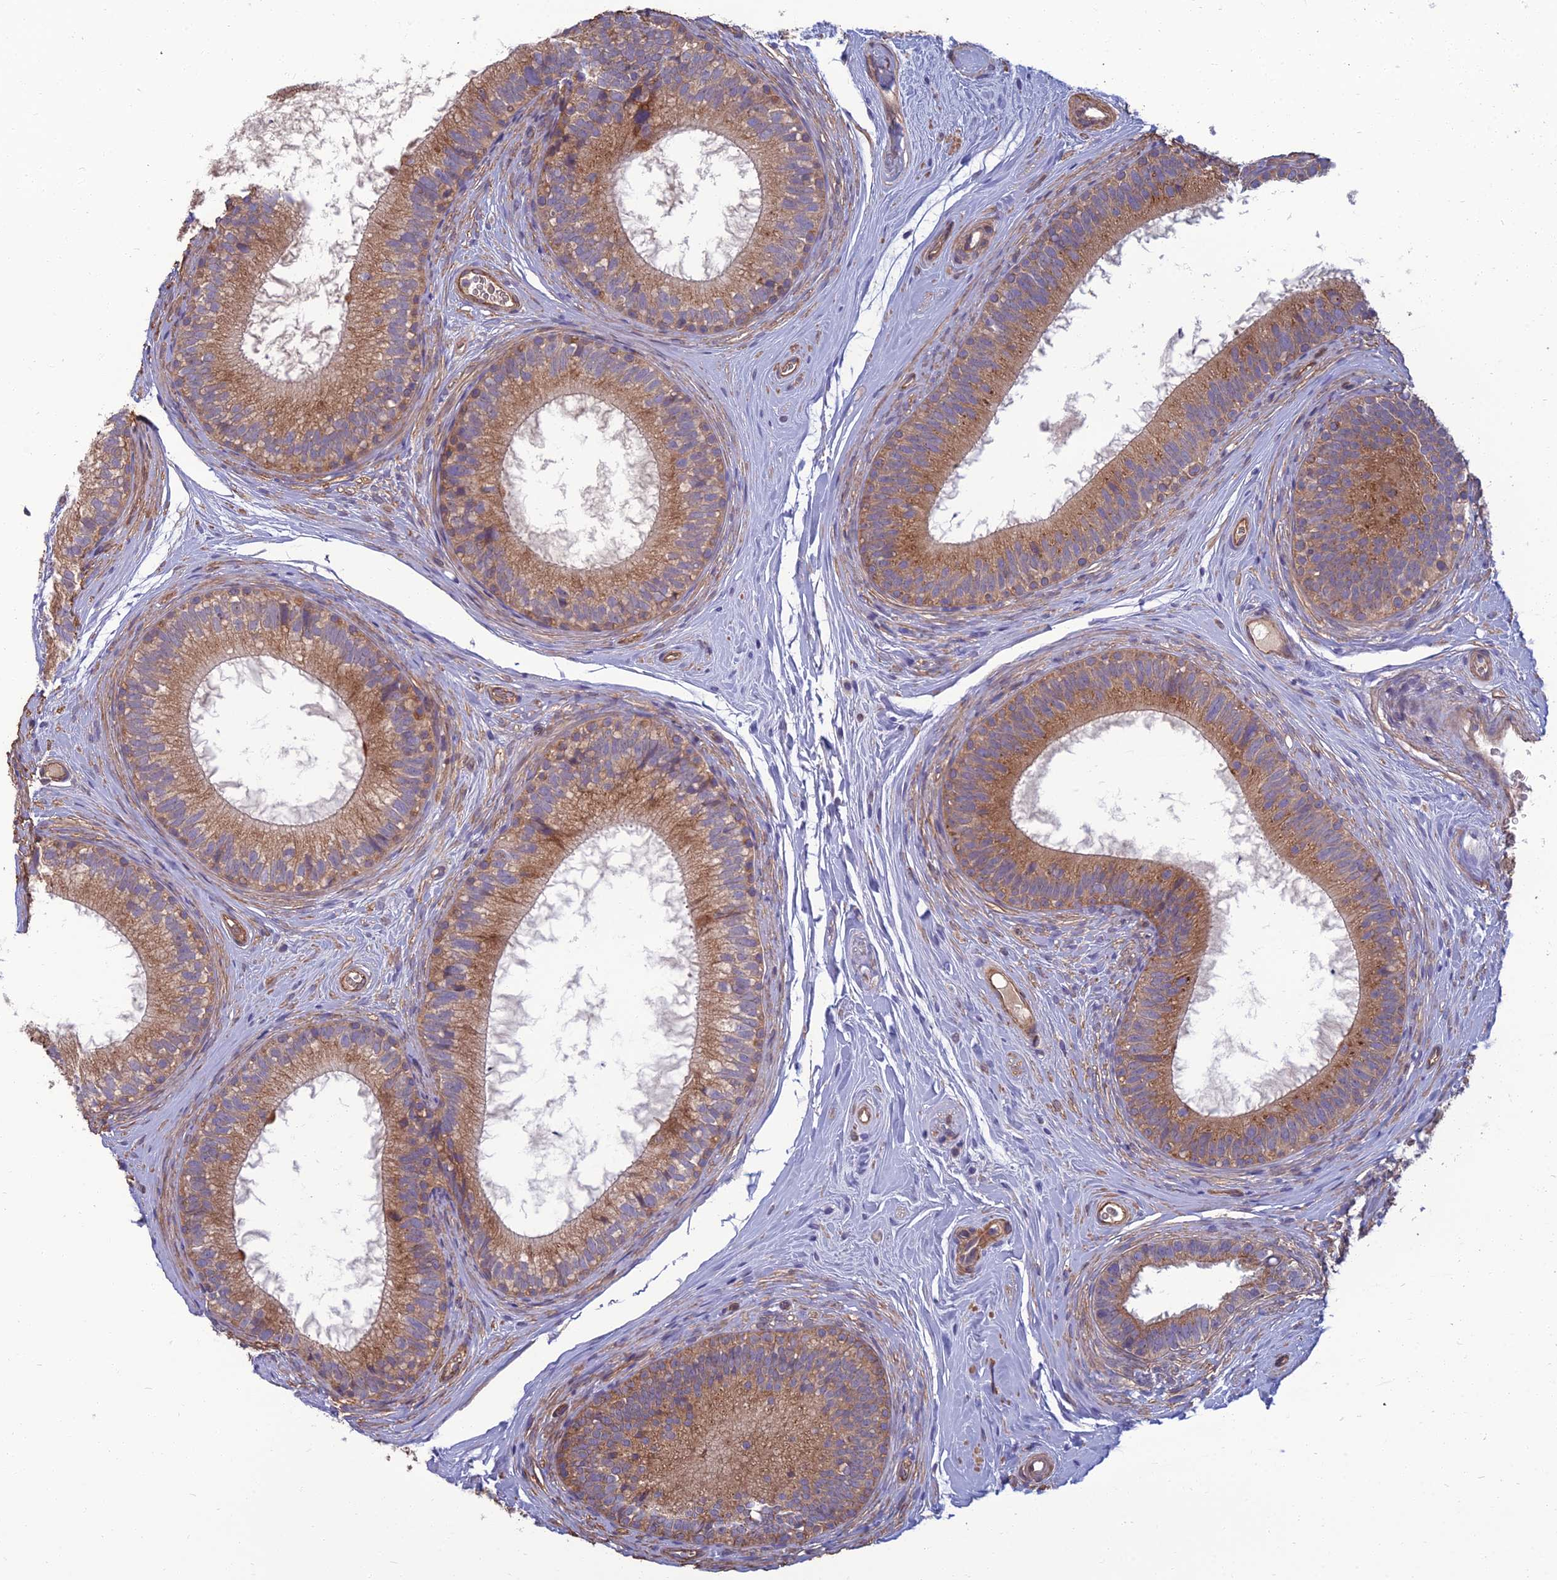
{"staining": {"intensity": "moderate", "quantity": ">75%", "location": "cytoplasmic/membranous"}, "tissue": "epididymis", "cell_type": "Glandular cells", "image_type": "normal", "snomed": [{"axis": "morphology", "description": "Normal tissue, NOS"}, {"axis": "topography", "description": "Epididymis"}], "caption": "Immunohistochemistry of benign epididymis reveals medium levels of moderate cytoplasmic/membranous positivity in about >75% of glandular cells. (DAB (3,3'-diaminobenzidine) IHC with brightfield microscopy, high magnification).", "gene": "WDR24", "patient": {"sex": "male", "age": 33}}